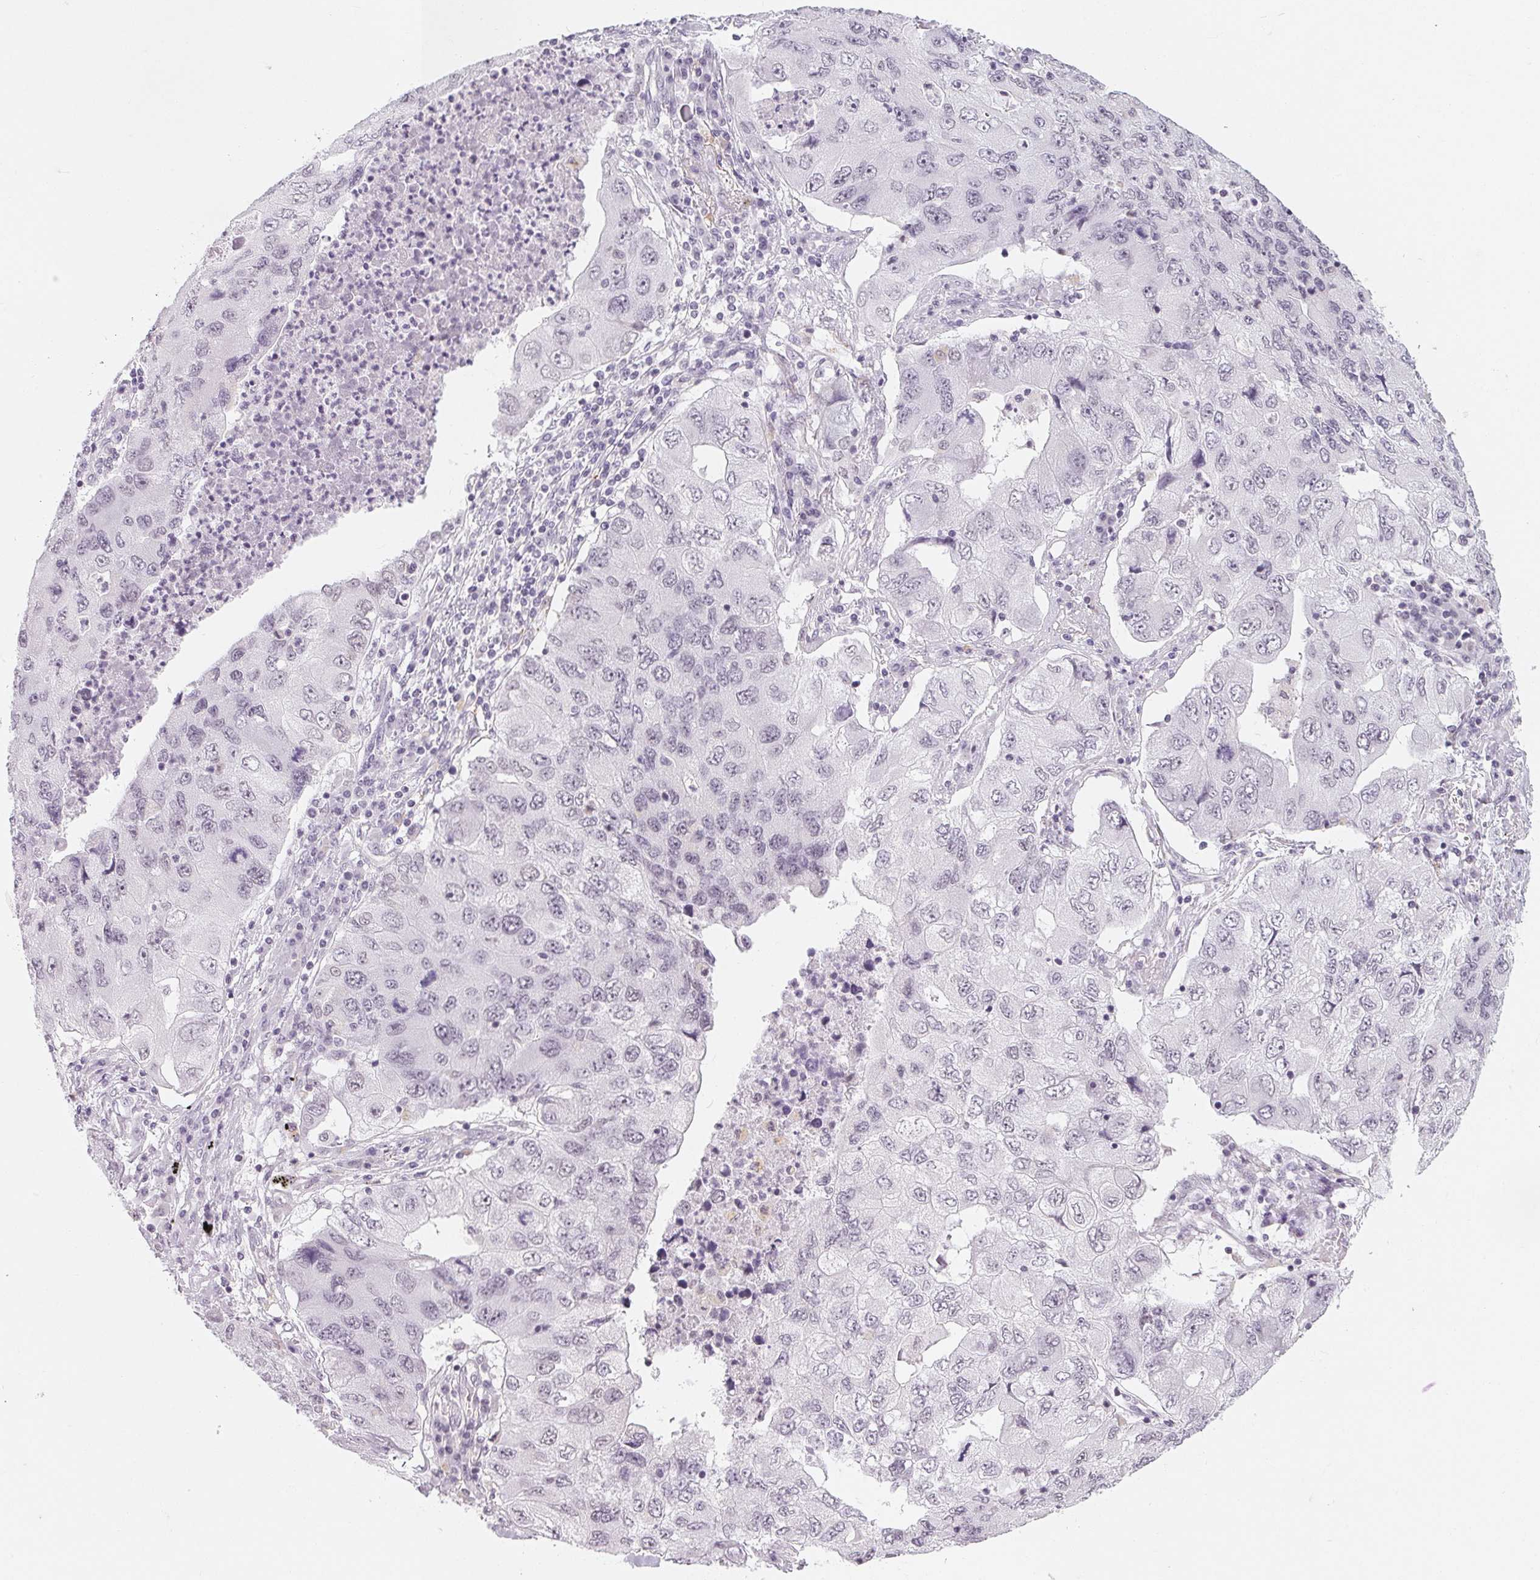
{"staining": {"intensity": "negative", "quantity": "none", "location": "none"}, "tissue": "lung cancer", "cell_type": "Tumor cells", "image_type": "cancer", "snomed": [{"axis": "morphology", "description": "Adenocarcinoma, NOS"}, {"axis": "morphology", "description": "Adenocarcinoma, metastatic, NOS"}, {"axis": "topography", "description": "Lymph node"}, {"axis": "topography", "description": "Lung"}], "caption": "Human adenocarcinoma (lung) stained for a protein using IHC demonstrates no positivity in tumor cells.", "gene": "NXF3", "patient": {"sex": "female", "age": 54}}